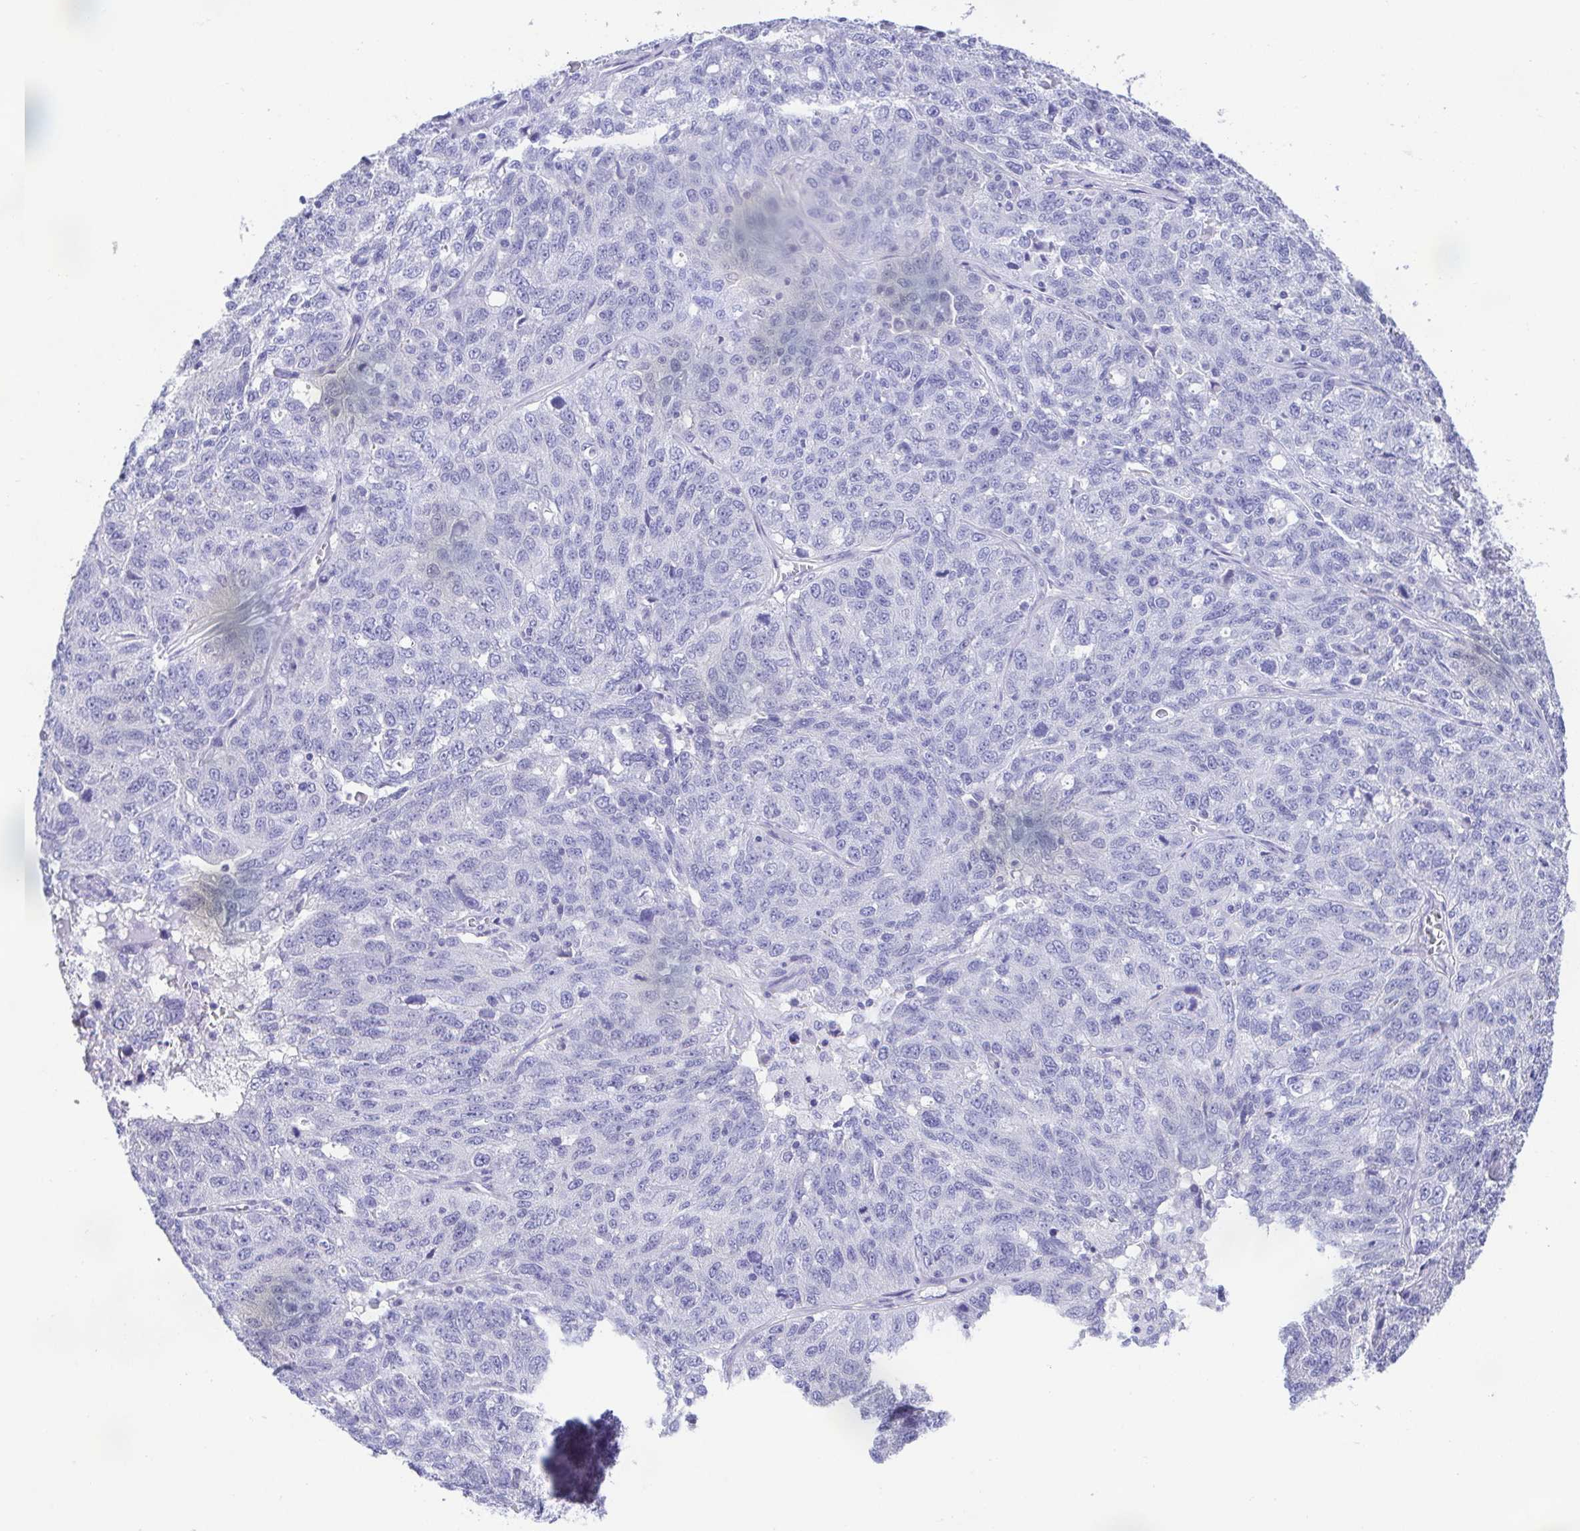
{"staining": {"intensity": "negative", "quantity": "none", "location": "none"}, "tissue": "ovarian cancer", "cell_type": "Tumor cells", "image_type": "cancer", "snomed": [{"axis": "morphology", "description": "Cystadenocarcinoma, serous, NOS"}, {"axis": "topography", "description": "Ovary"}], "caption": "Immunohistochemical staining of human ovarian cancer reveals no significant staining in tumor cells.", "gene": "LUZP4", "patient": {"sex": "female", "age": 71}}